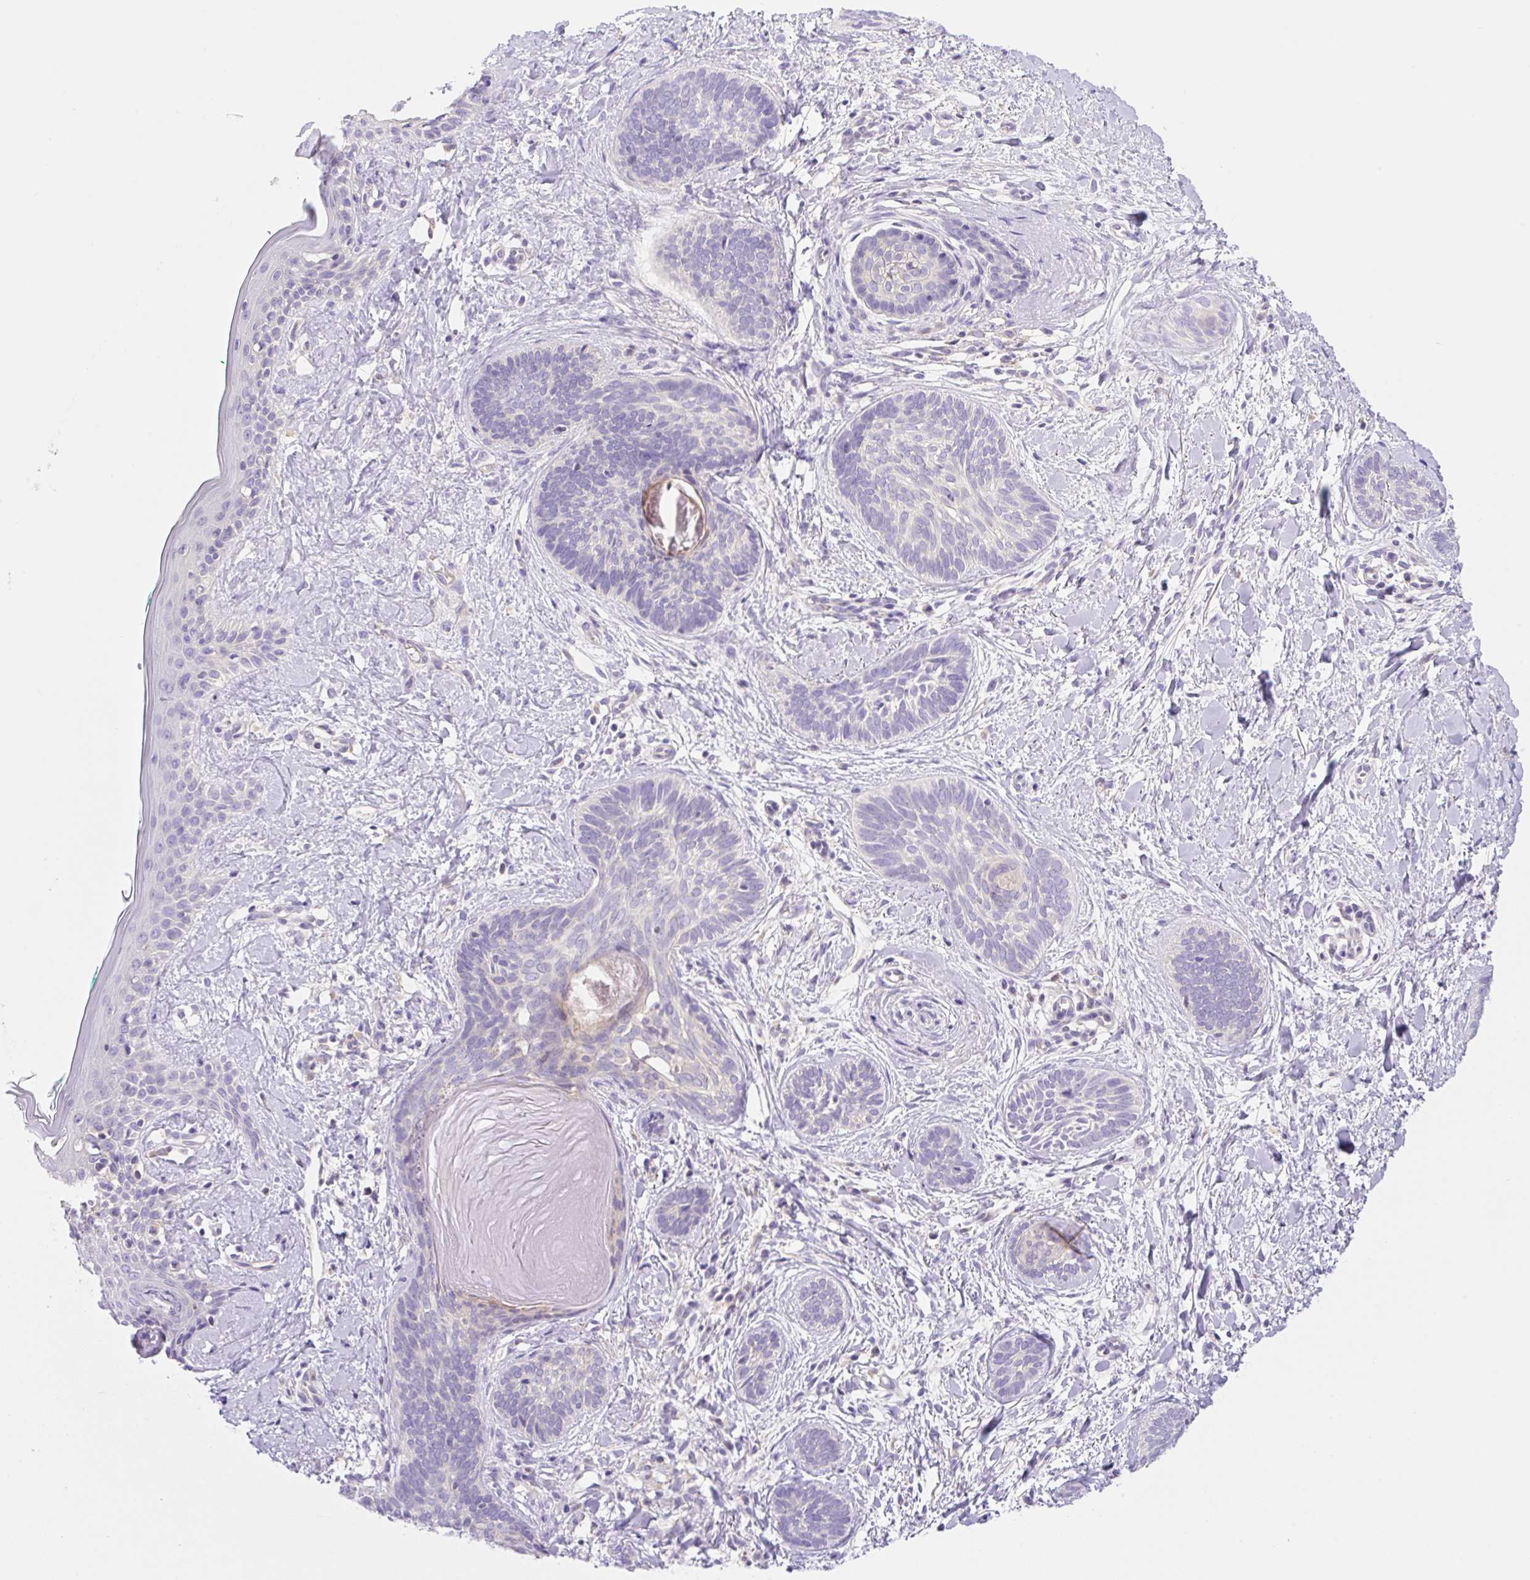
{"staining": {"intensity": "negative", "quantity": "none", "location": "none"}, "tissue": "skin cancer", "cell_type": "Tumor cells", "image_type": "cancer", "snomed": [{"axis": "morphology", "description": "Basal cell carcinoma"}, {"axis": "topography", "description": "Skin"}], "caption": "Protein analysis of basal cell carcinoma (skin) exhibits no significant expression in tumor cells.", "gene": "DENND5A", "patient": {"sex": "female", "age": 81}}